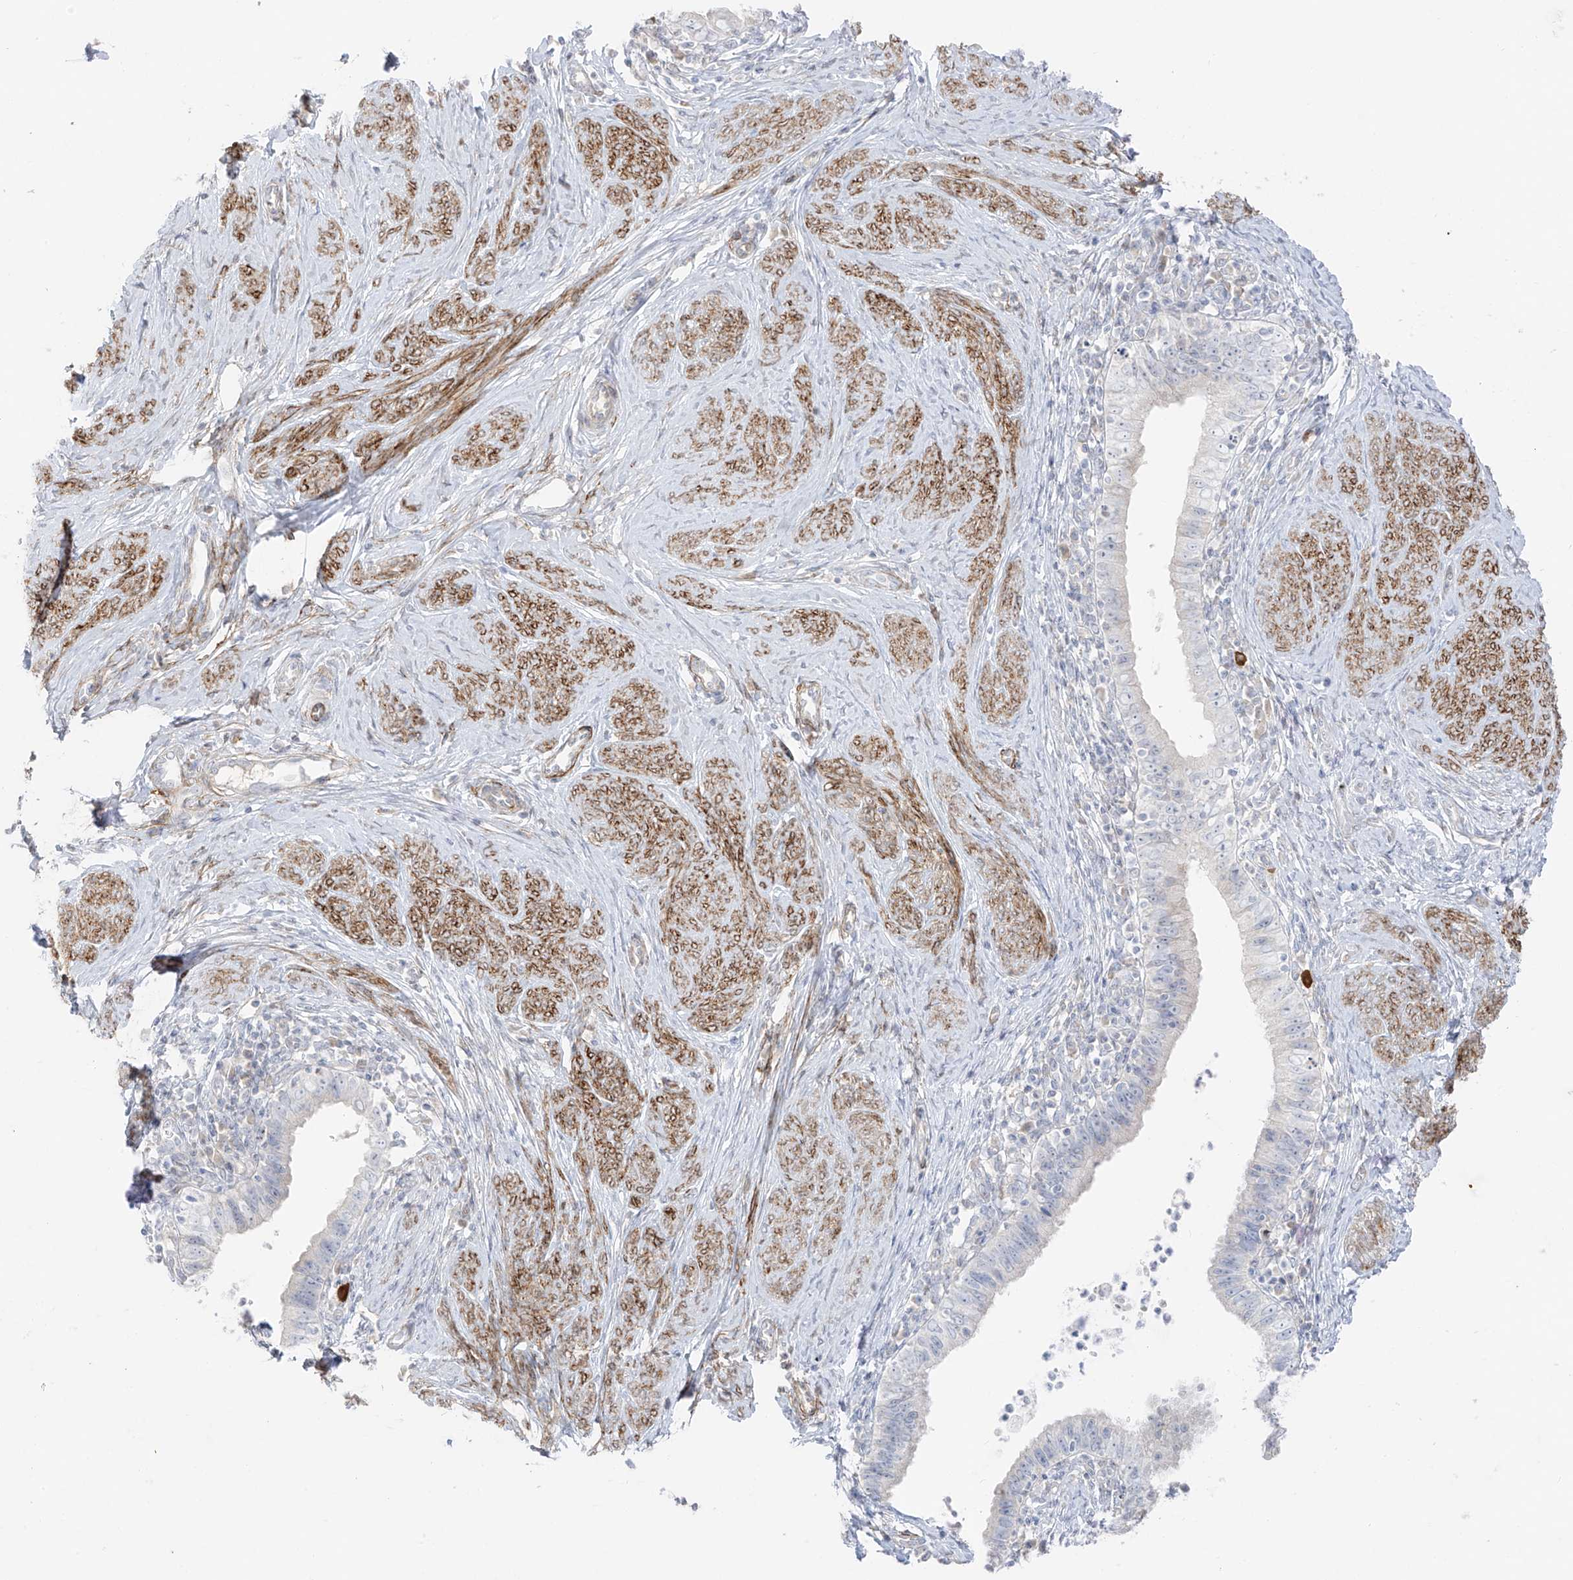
{"staining": {"intensity": "negative", "quantity": "none", "location": "none"}, "tissue": "cervical cancer", "cell_type": "Tumor cells", "image_type": "cancer", "snomed": [{"axis": "morphology", "description": "Adenocarcinoma, NOS"}, {"axis": "topography", "description": "Cervix"}], "caption": "A photomicrograph of cervical cancer (adenocarcinoma) stained for a protein displays no brown staining in tumor cells.", "gene": "C11orf87", "patient": {"sex": "female", "age": 36}}